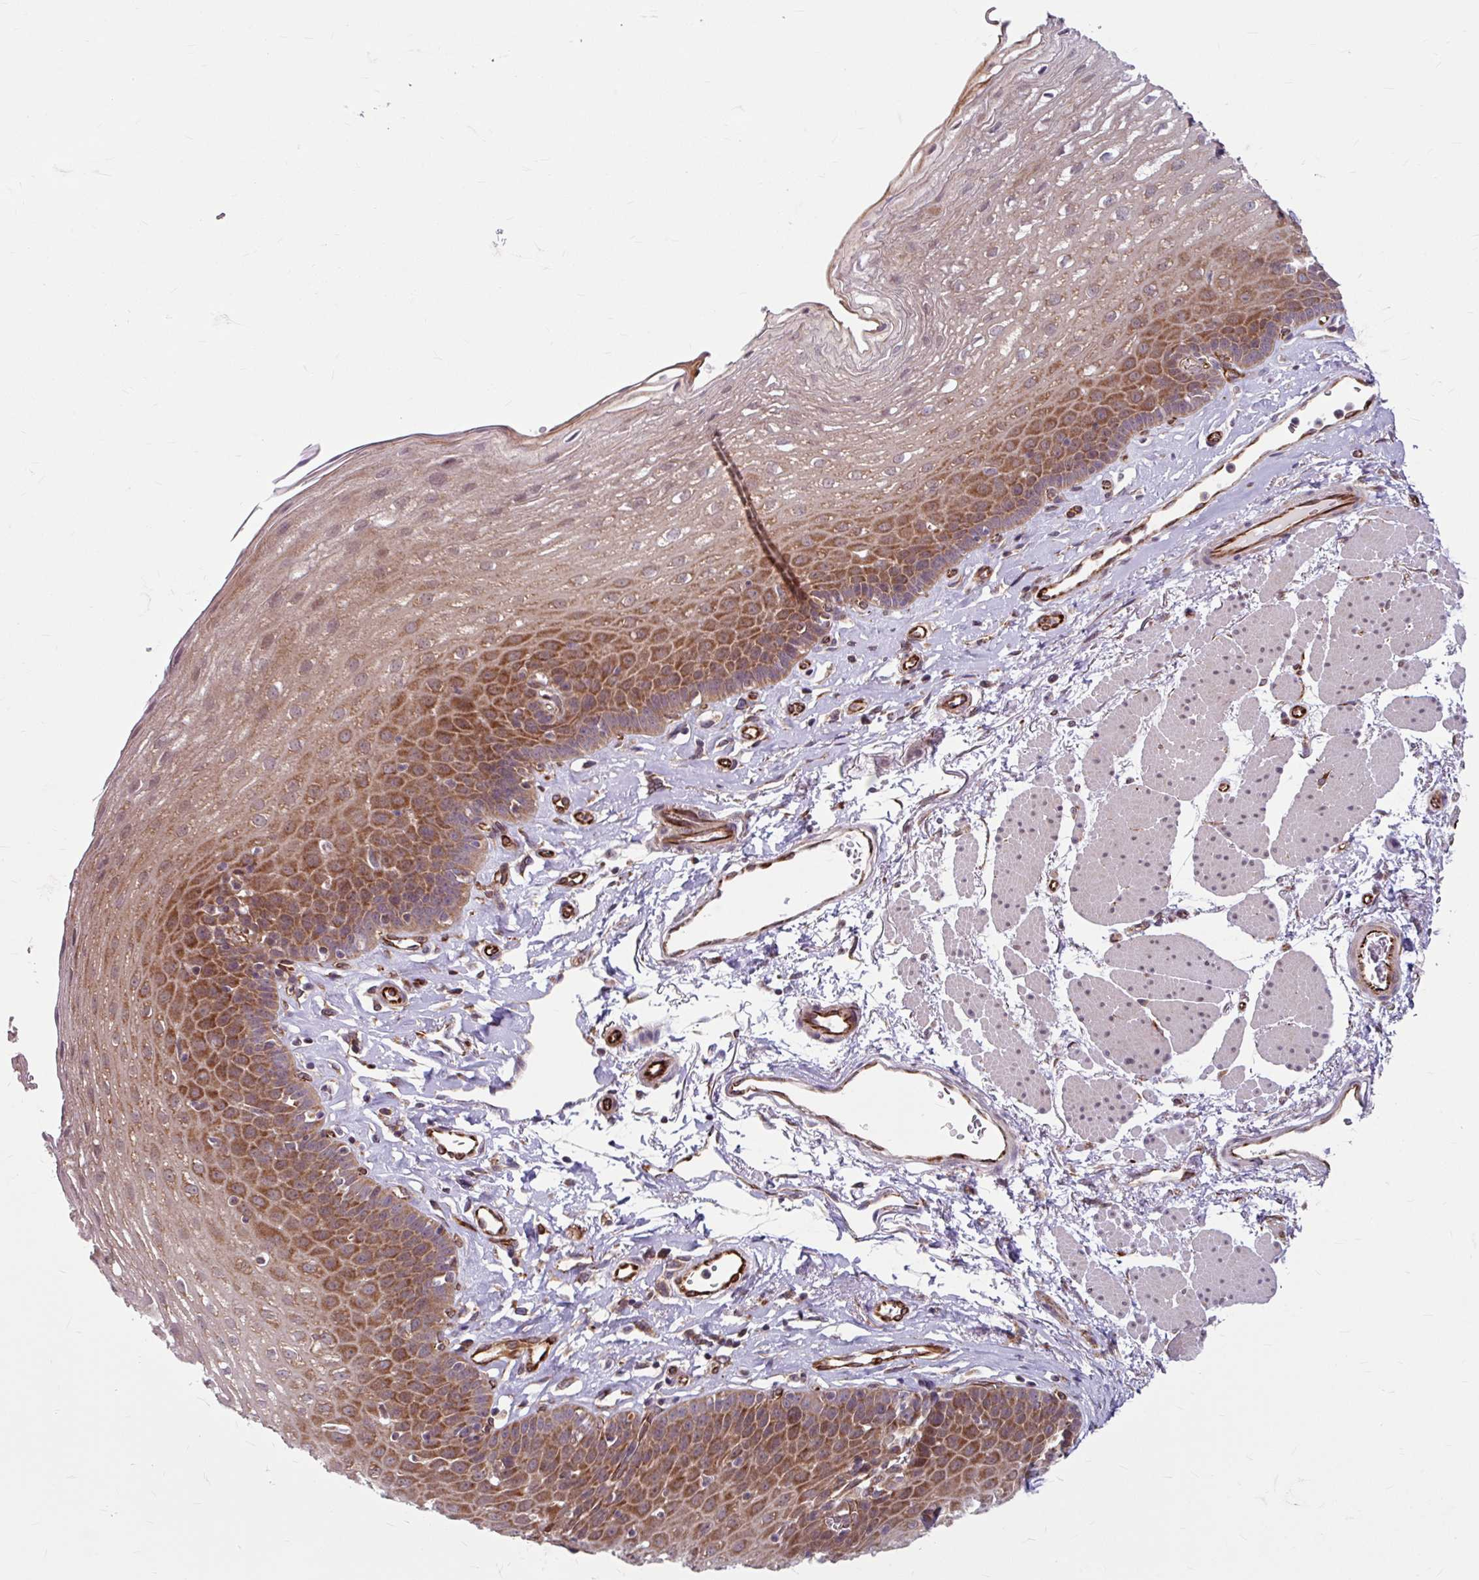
{"staining": {"intensity": "moderate", "quantity": ">75%", "location": "cytoplasmic/membranous"}, "tissue": "esophagus", "cell_type": "Squamous epithelial cells", "image_type": "normal", "snomed": [{"axis": "morphology", "description": "Normal tissue, NOS"}, {"axis": "topography", "description": "Esophagus"}], "caption": "Immunohistochemistry (IHC) staining of benign esophagus, which reveals medium levels of moderate cytoplasmic/membranous expression in approximately >75% of squamous epithelial cells indicating moderate cytoplasmic/membranous protein staining. The staining was performed using DAB (brown) for protein detection and nuclei were counterstained in hematoxylin (blue).", "gene": "DAAM2", "patient": {"sex": "female", "age": 81}}